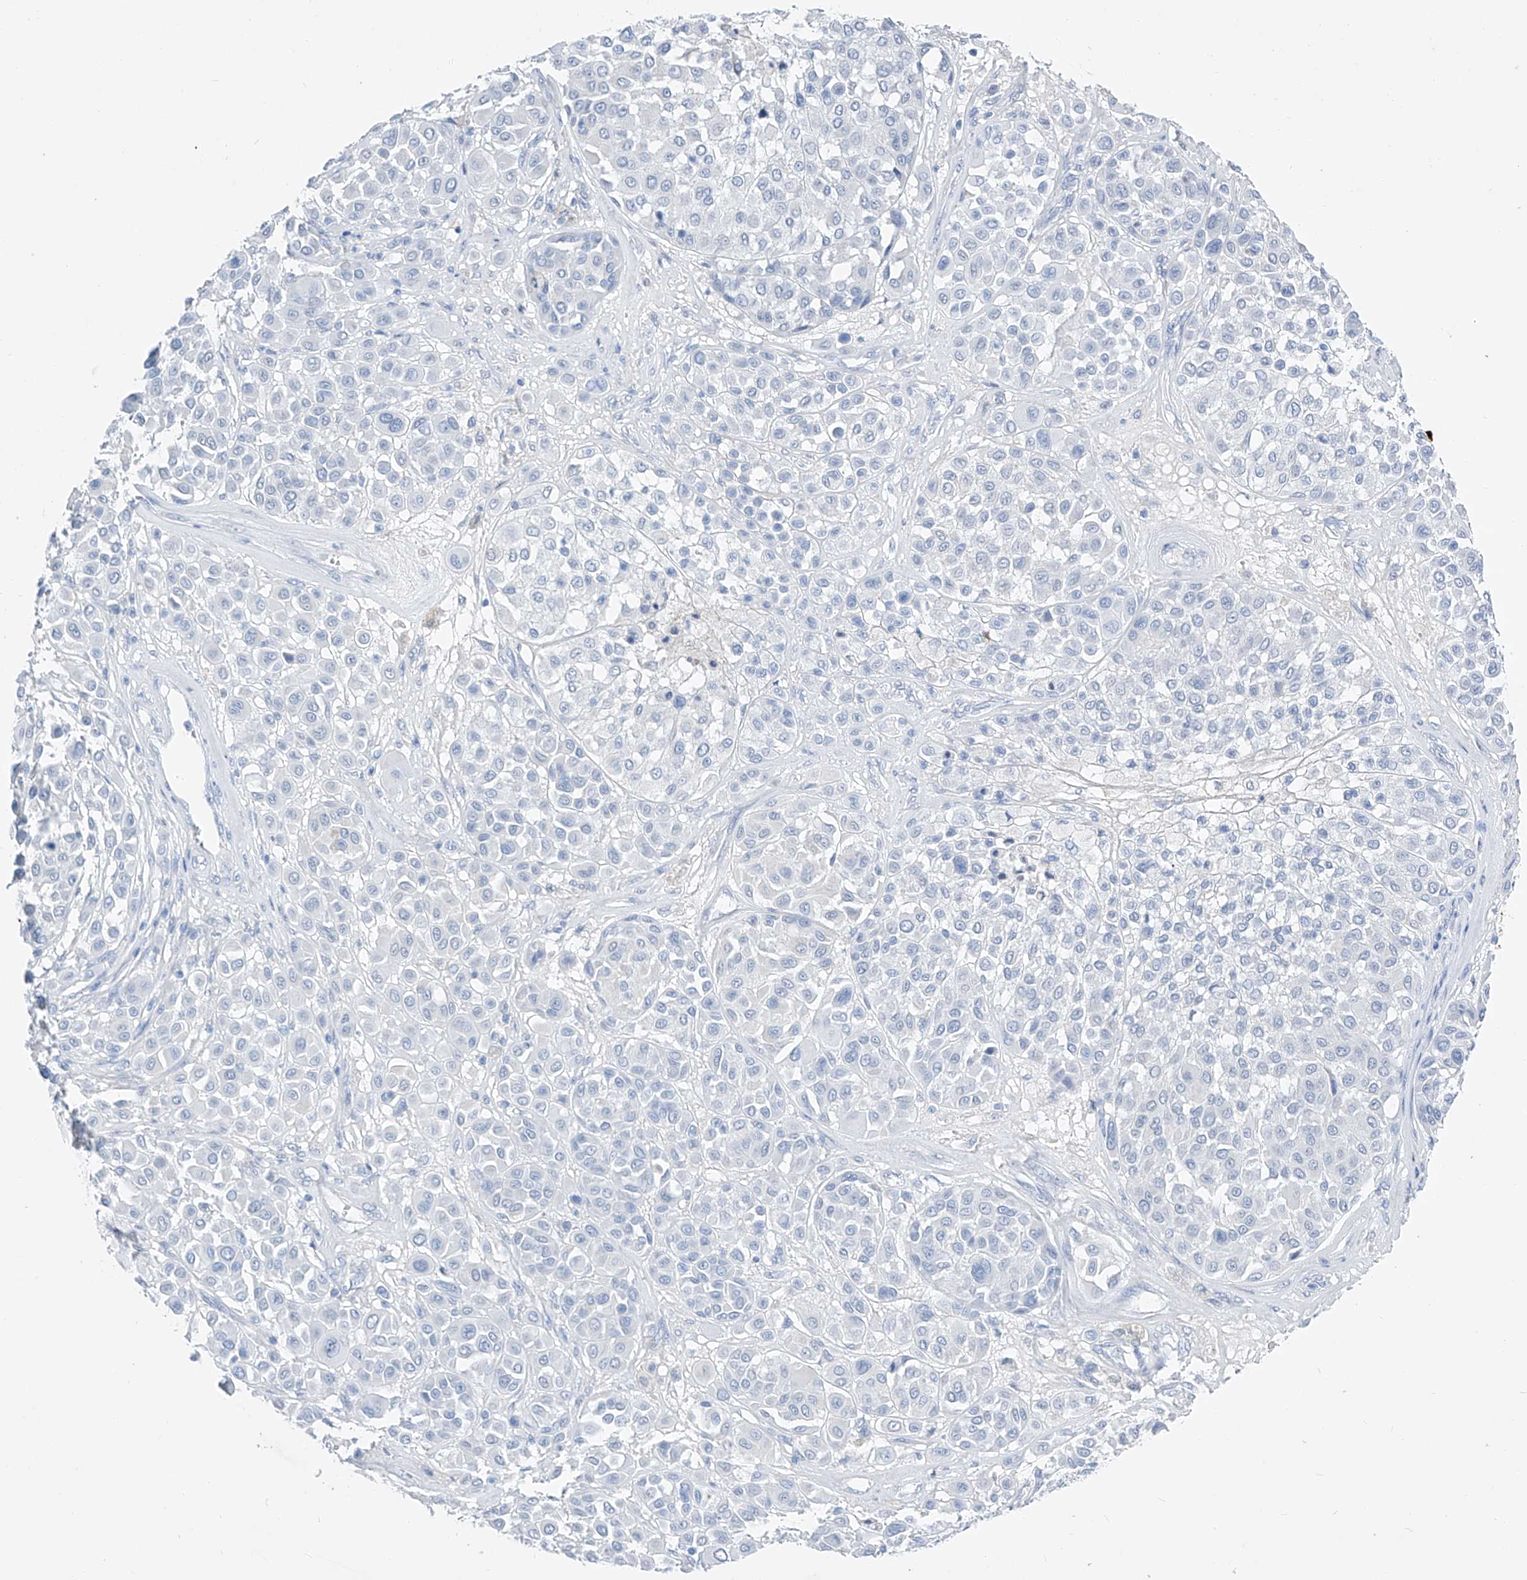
{"staining": {"intensity": "negative", "quantity": "none", "location": "none"}, "tissue": "melanoma", "cell_type": "Tumor cells", "image_type": "cancer", "snomed": [{"axis": "morphology", "description": "Malignant melanoma, Metastatic site"}, {"axis": "topography", "description": "Soft tissue"}], "caption": "Melanoma was stained to show a protein in brown. There is no significant positivity in tumor cells. The staining is performed using DAB brown chromogen with nuclei counter-stained in using hematoxylin.", "gene": "FRS3", "patient": {"sex": "male", "age": 41}}